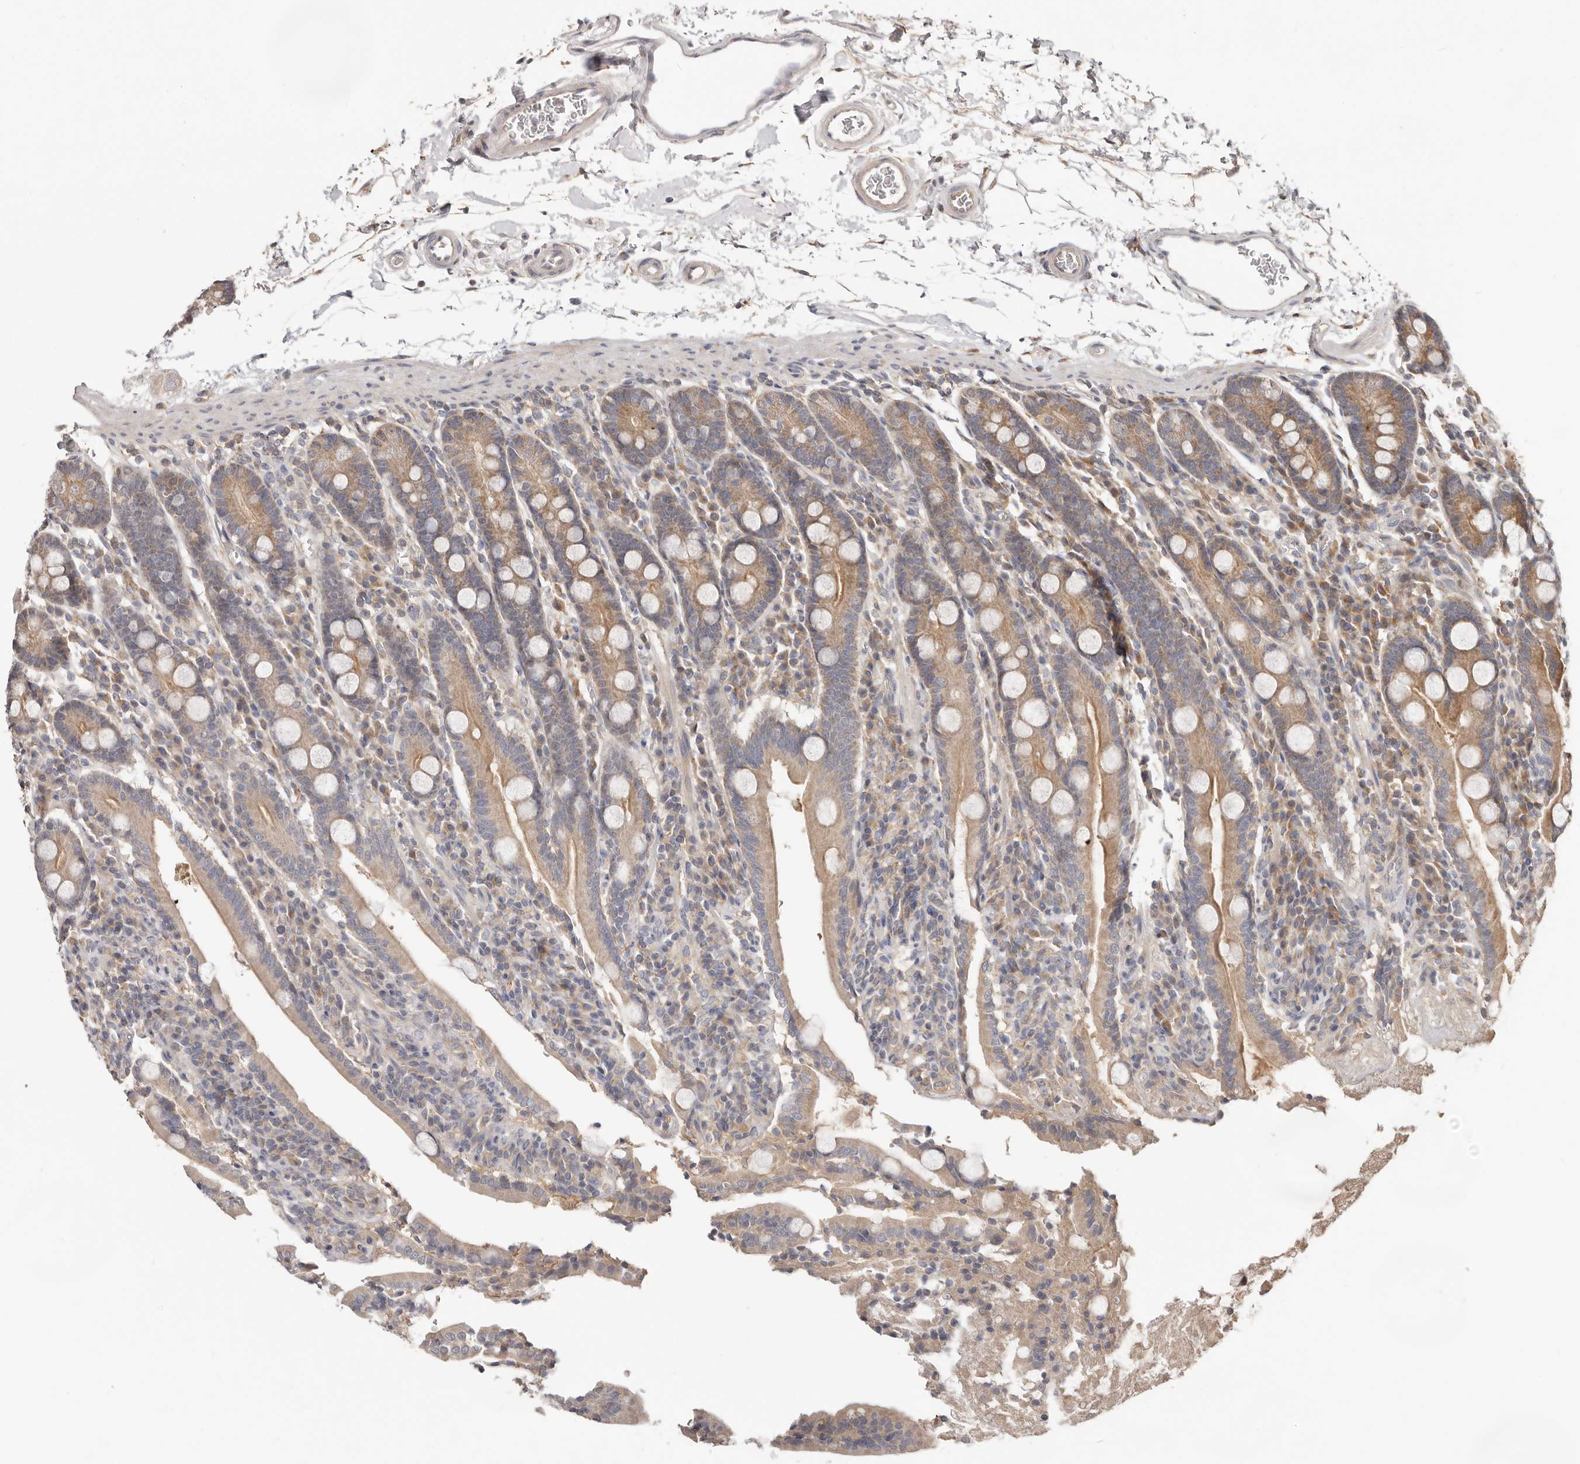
{"staining": {"intensity": "moderate", "quantity": "25%-75%", "location": "cytoplasmic/membranous"}, "tissue": "duodenum", "cell_type": "Glandular cells", "image_type": "normal", "snomed": [{"axis": "morphology", "description": "Normal tissue, NOS"}, {"axis": "topography", "description": "Duodenum"}], "caption": "Immunohistochemical staining of normal human duodenum displays 25%-75% levels of moderate cytoplasmic/membranous protein expression in about 25%-75% of glandular cells. (Stains: DAB in brown, nuclei in blue, Microscopy: brightfield microscopy at high magnification).", "gene": "LRP6", "patient": {"sex": "male", "age": 35}}